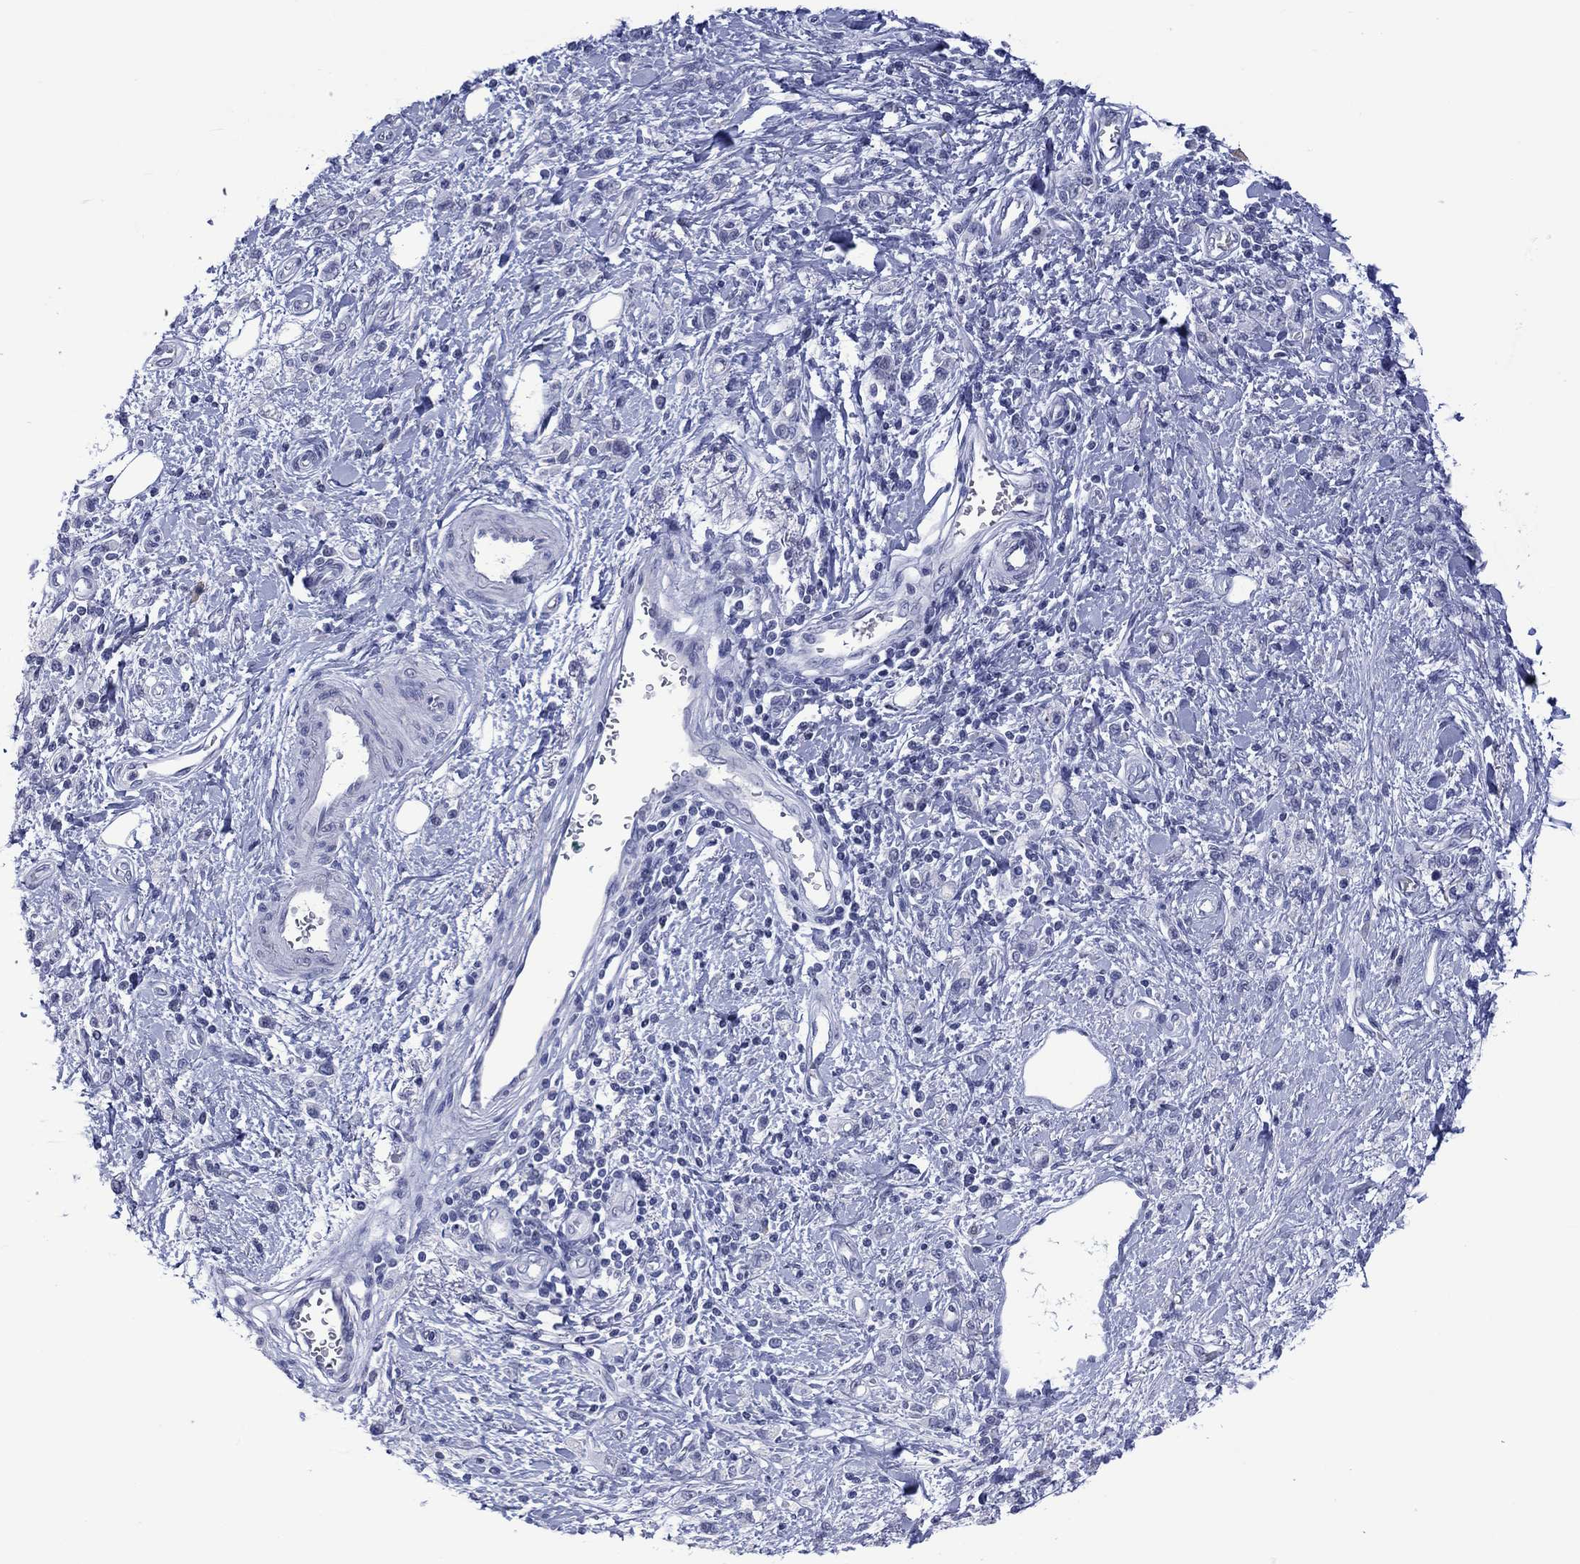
{"staining": {"intensity": "negative", "quantity": "none", "location": "none"}, "tissue": "stomach cancer", "cell_type": "Tumor cells", "image_type": "cancer", "snomed": [{"axis": "morphology", "description": "Adenocarcinoma, NOS"}, {"axis": "topography", "description": "Stomach"}], "caption": "Protein analysis of stomach cancer (adenocarcinoma) displays no significant positivity in tumor cells.", "gene": "UTF1", "patient": {"sex": "male", "age": 77}}